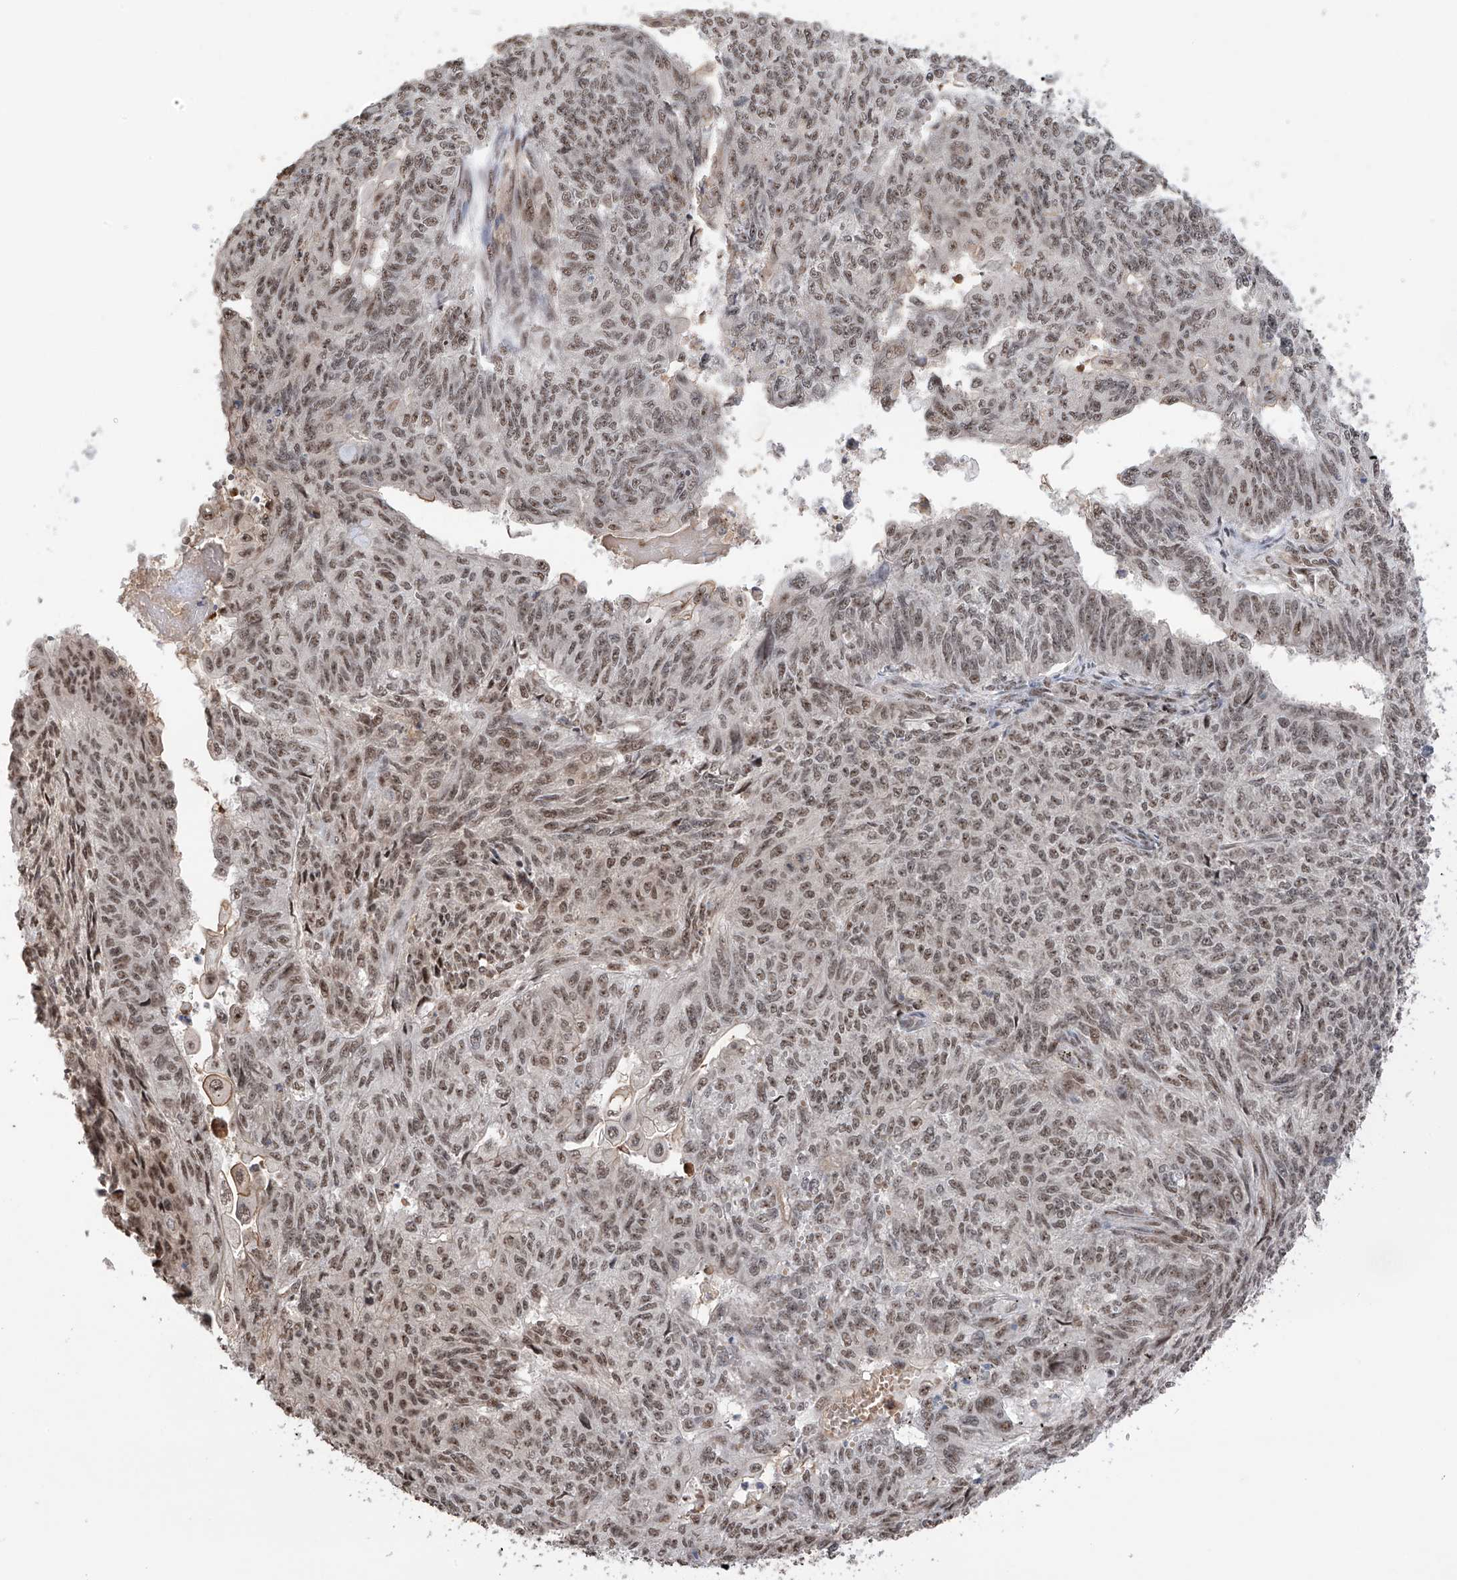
{"staining": {"intensity": "weak", "quantity": ">75%", "location": "nuclear"}, "tissue": "endometrial cancer", "cell_type": "Tumor cells", "image_type": "cancer", "snomed": [{"axis": "morphology", "description": "Adenocarcinoma, NOS"}, {"axis": "topography", "description": "Endometrium"}], "caption": "Endometrial cancer (adenocarcinoma) stained with a brown dye displays weak nuclear positive positivity in about >75% of tumor cells.", "gene": "C1orf131", "patient": {"sex": "female", "age": 32}}